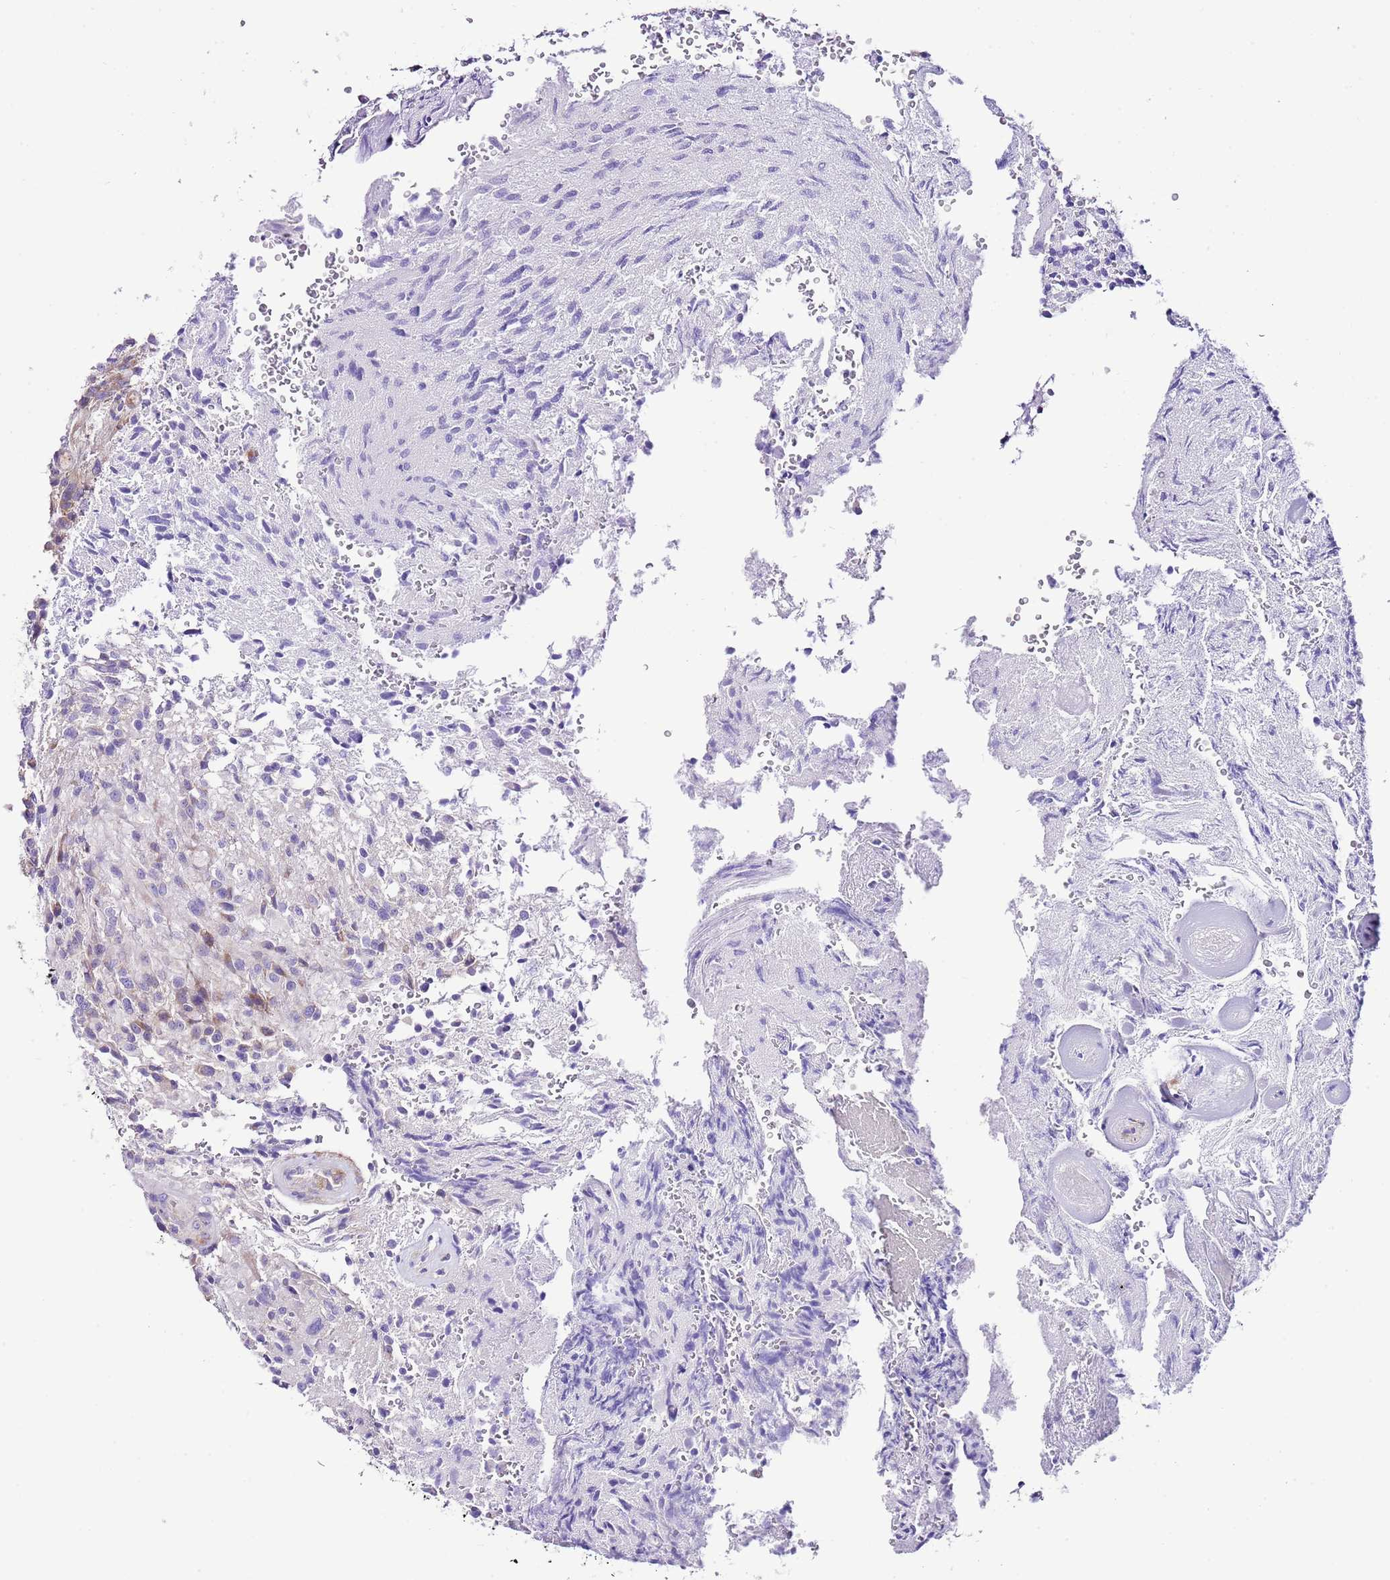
{"staining": {"intensity": "negative", "quantity": "none", "location": "none"}, "tissue": "glioma", "cell_type": "Tumor cells", "image_type": "cancer", "snomed": [{"axis": "morphology", "description": "Normal tissue, NOS"}, {"axis": "morphology", "description": "Glioma, malignant, High grade"}, {"axis": "topography", "description": "Cerebral cortex"}], "caption": "Glioma stained for a protein using IHC displays no positivity tumor cells.", "gene": "RPS10", "patient": {"sex": "male", "age": 56}}